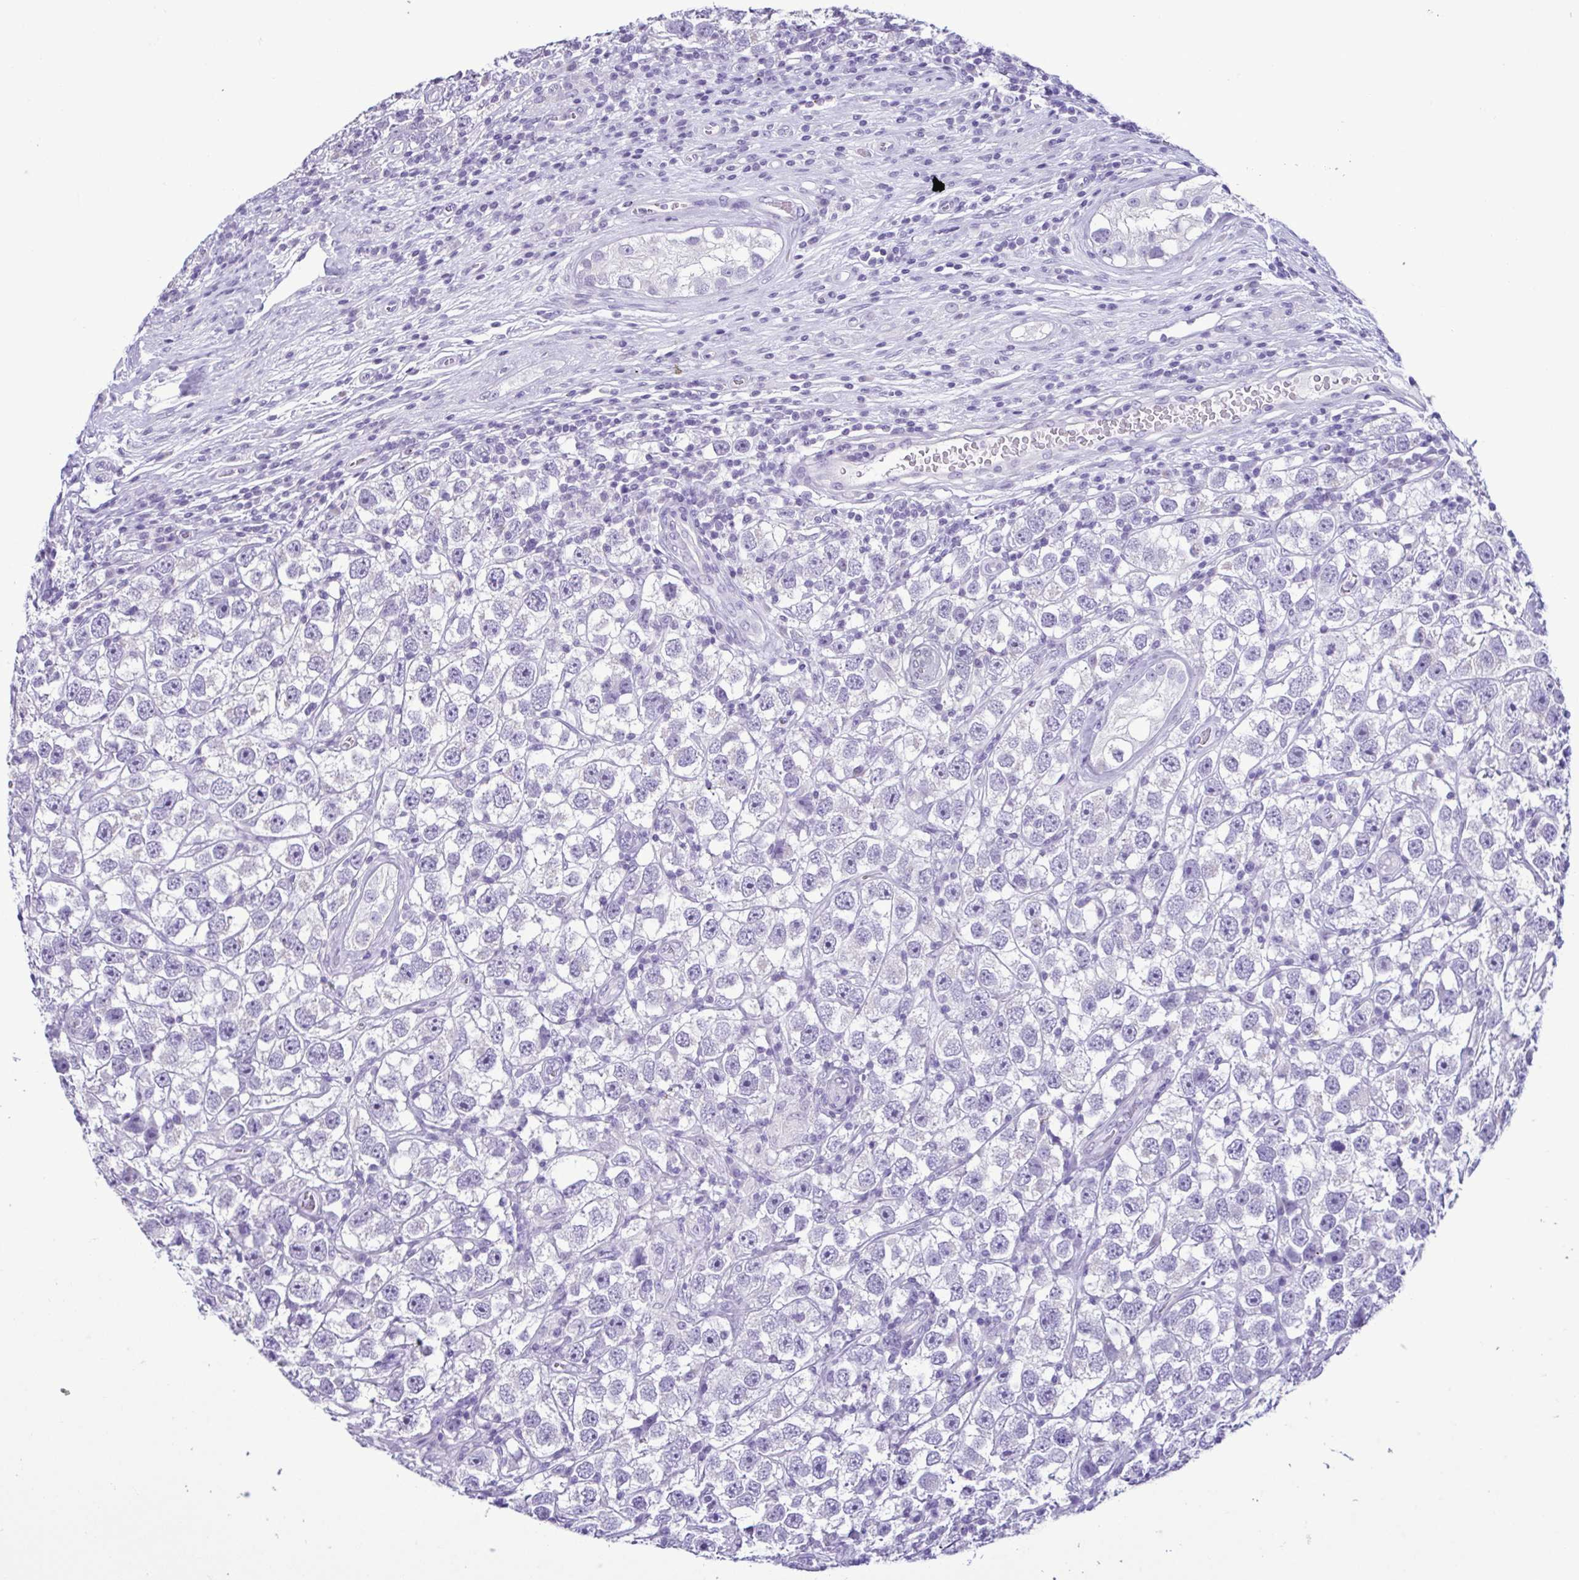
{"staining": {"intensity": "negative", "quantity": "none", "location": "none"}, "tissue": "testis cancer", "cell_type": "Tumor cells", "image_type": "cancer", "snomed": [{"axis": "morphology", "description": "Seminoma, NOS"}, {"axis": "topography", "description": "Testis"}], "caption": "DAB immunohistochemical staining of human testis cancer (seminoma) reveals no significant positivity in tumor cells.", "gene": "CBY2", "patient": {"sex": "male", "age": 26}}